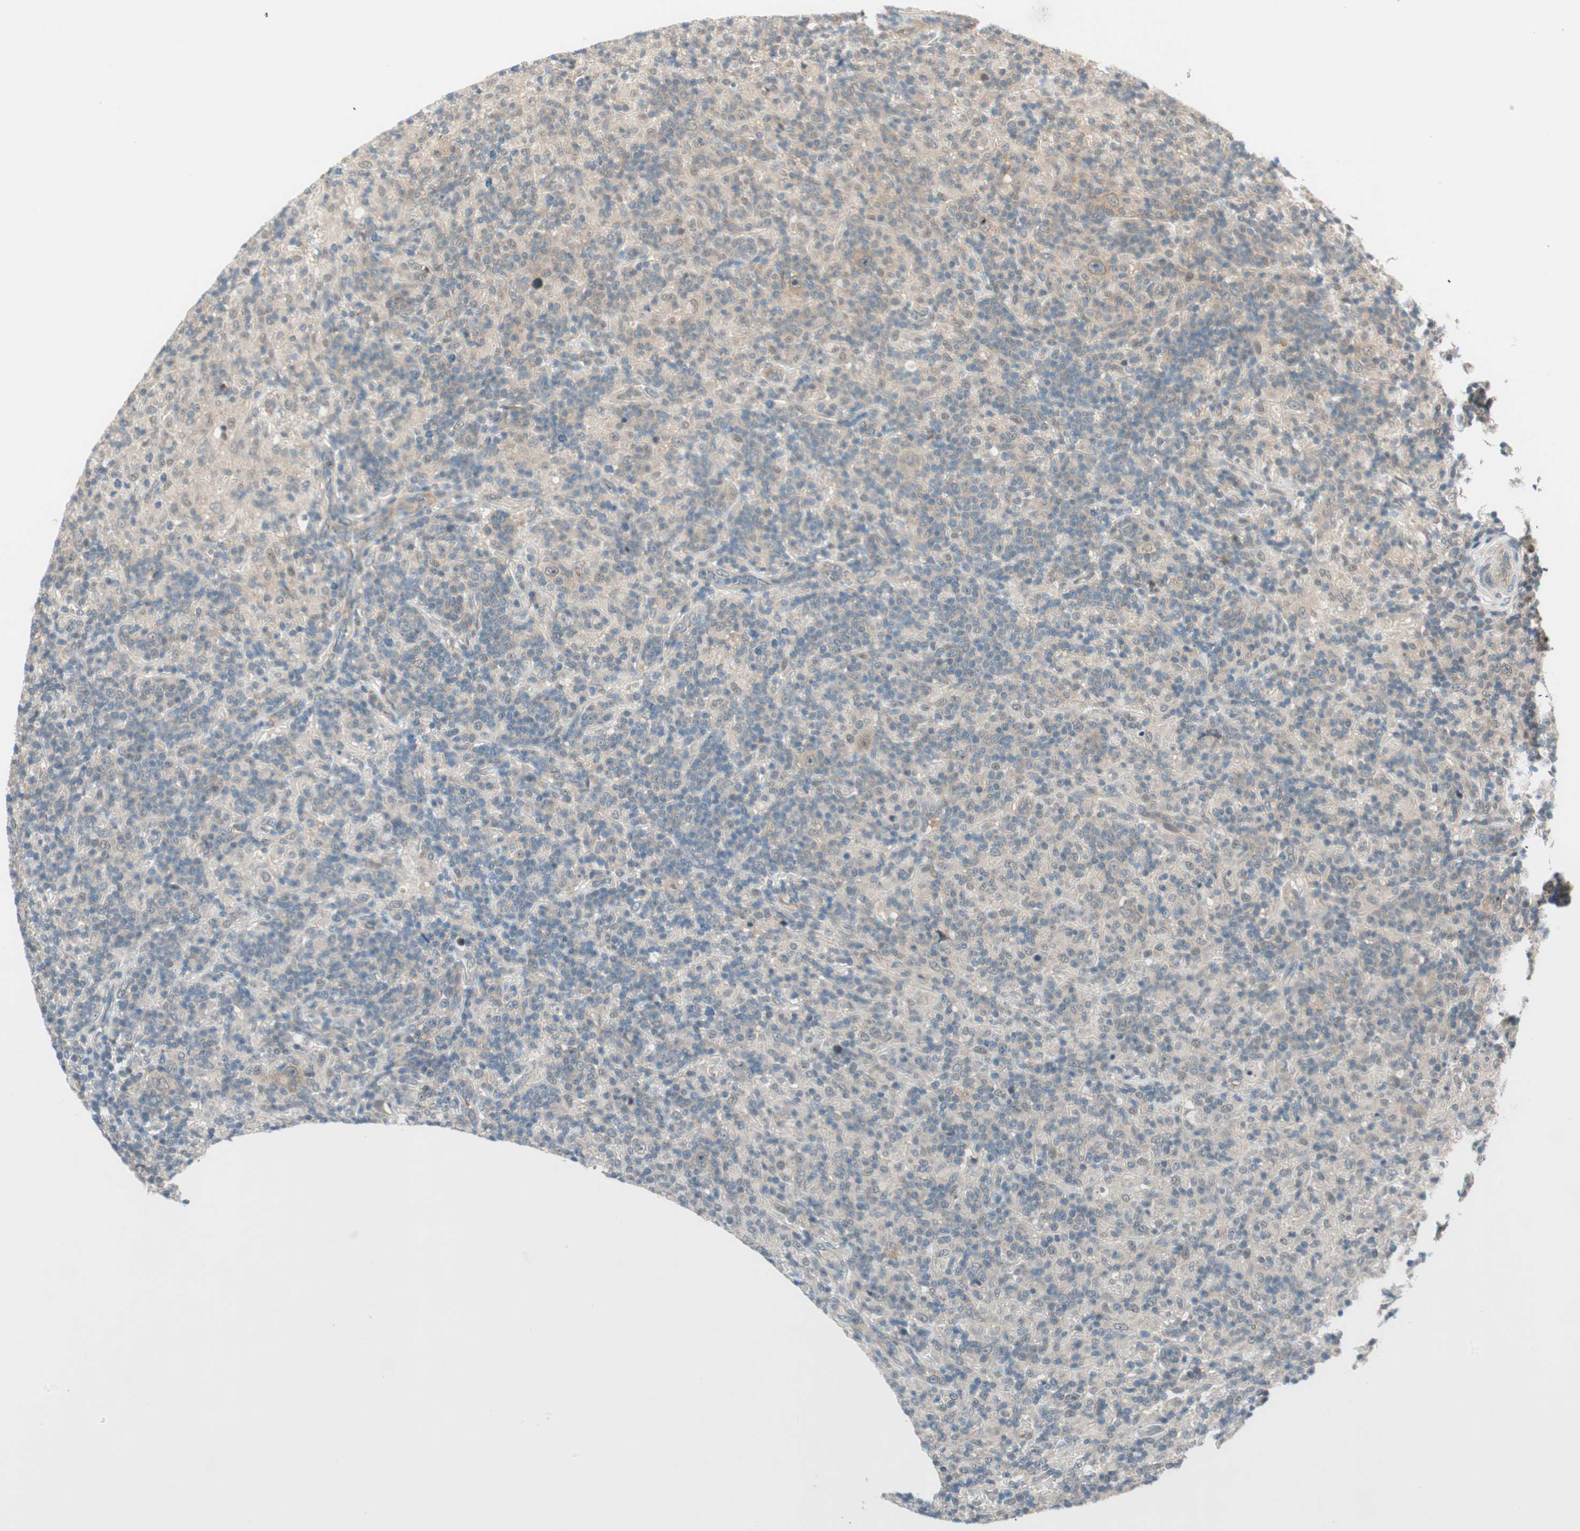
{"staining": {"intensity": "weak", "quantity": "25%-75%", "location": "cytoplasmic/membranous"}, "tissue": "lymphoma", "cell_type": "Tumor cells", "image_type": "cancer", "snomed": [{"axis": "morphology", "description": "Hodgkin's disease, NOS"}, {"axis": "topography", "description": "Lymph node"}], "caption": "High-power microscopy captured an IHC image of Hodgkin's disease, revealing weak cytoplasmic/membranous expression in about 25%-75% of tumor cells. The protein of interest is shown in brown color, while the nuclei are stained blue.", "gene": "PSMD8", "patient": {"sex": "male", "age": 70}}